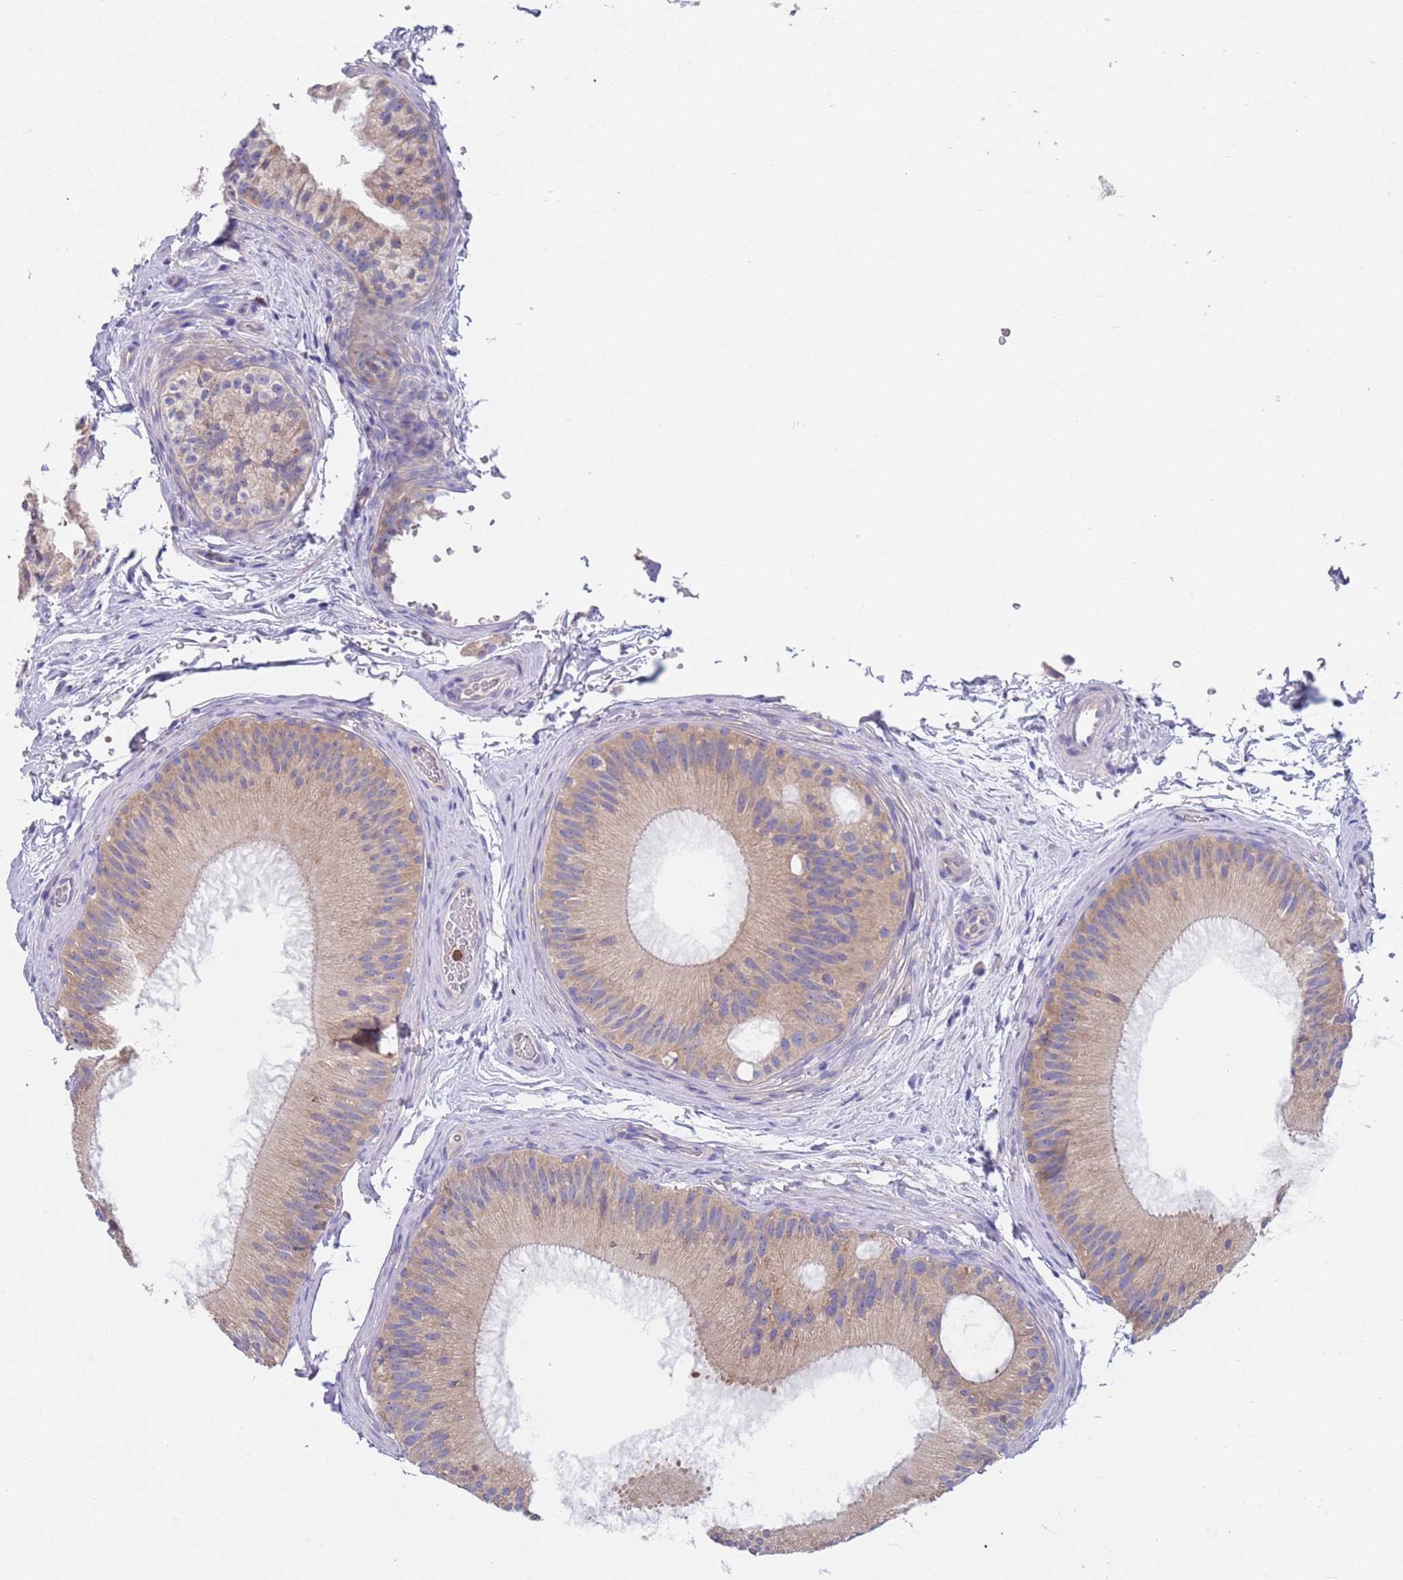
{"staining": {"intensity": "weak", "quantity": "25%-75%", "location": "cytoplasmic/membranous"}, "tissue": "epididymis", "cell_type": "Glandular cells", "image_type": "normal", "snomed": [{"axis": "morphology", "description": "Normal tissue, NOS"}, {"axis": "topography", "description": "Epididymis"}], "caption": "Epididymis stained with immunohistochemistry (IHC) reveals weak cytoplasmic/membranous expression in about 25%-75% of glandular cells.", "gene": "TYW1B", "patient": {"sex": "male", "age": 45}}